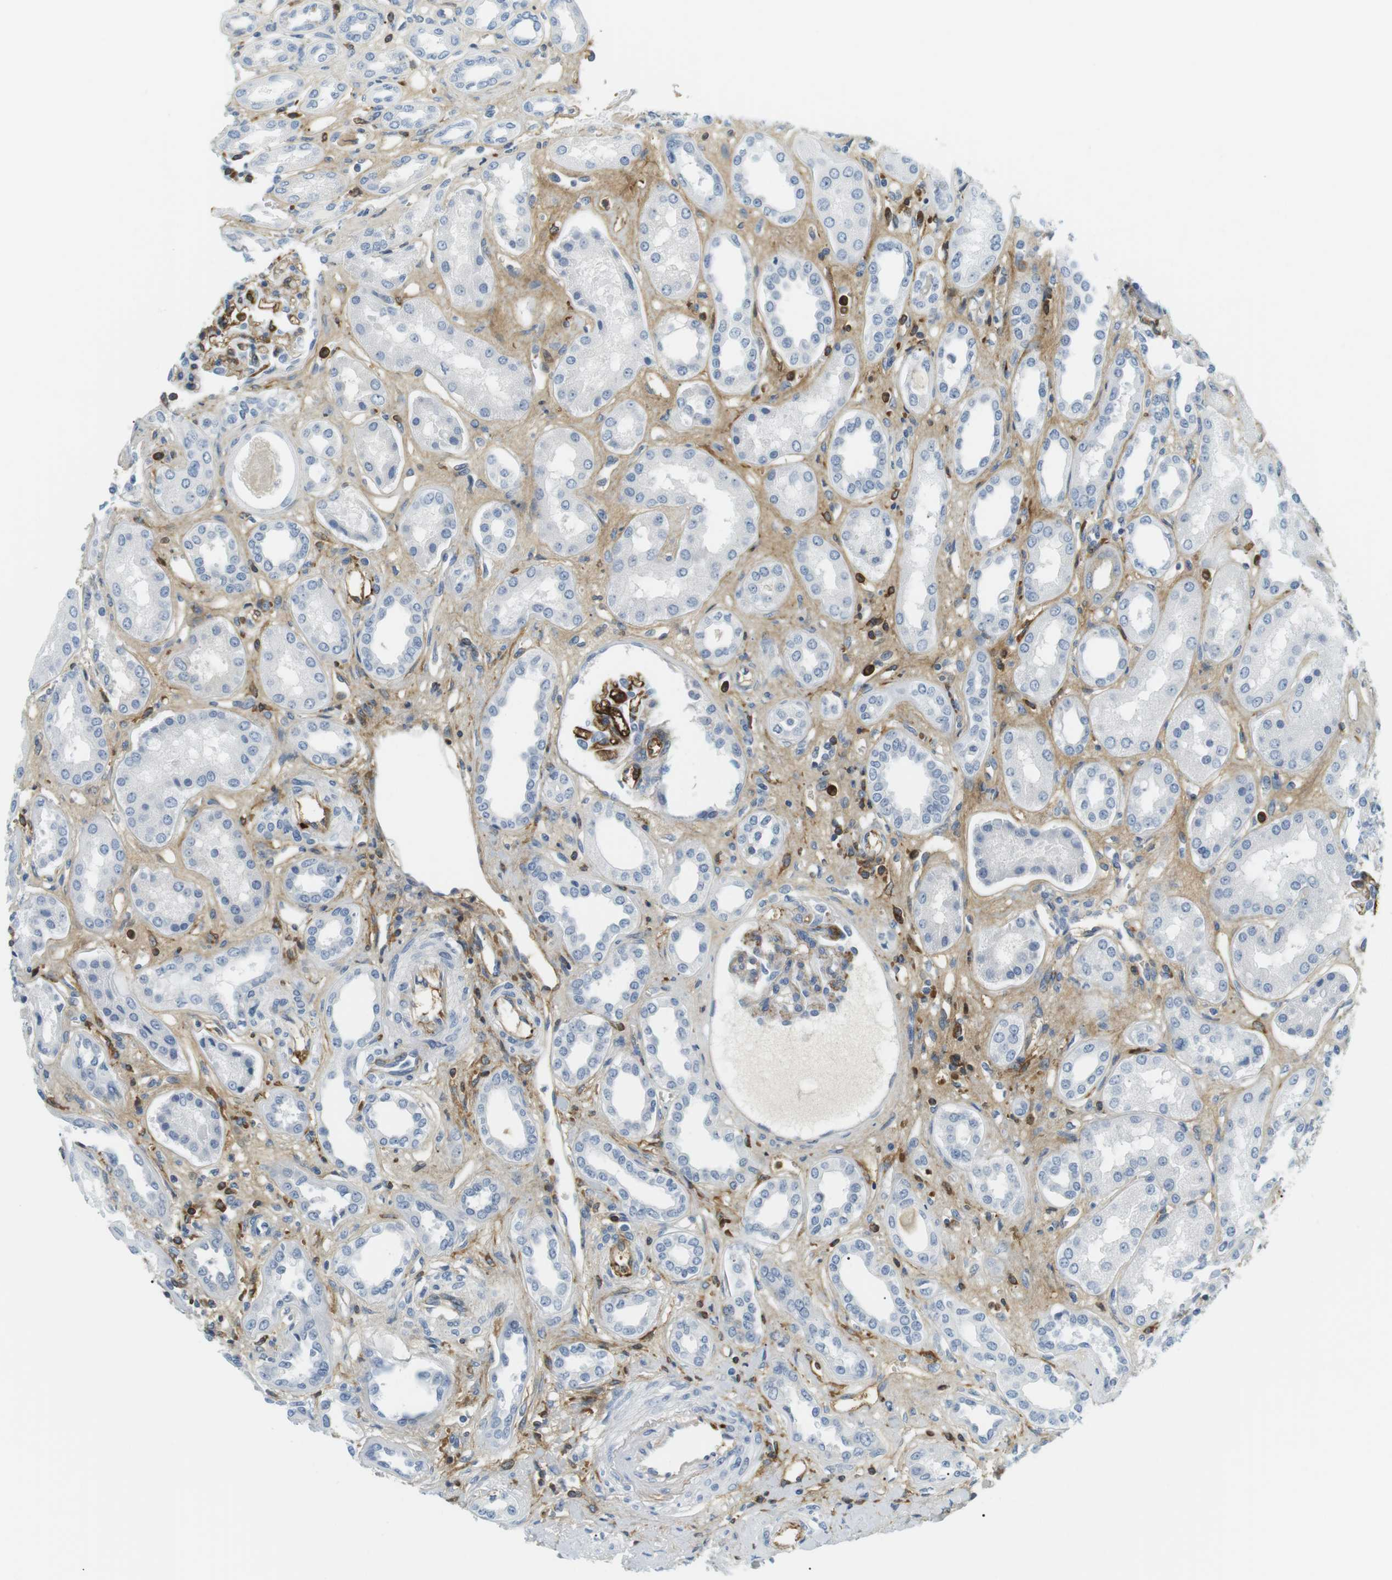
{"staining": {"intensity": "negative", "quantity": "none", "location": "none"}, "tissue": "kidney", "cell_type": "Cells in glomeruli", "image_type": "normal", "snomed": [{"axis": "morphology", "description": "Normal tissue, NOS"}, {"axis": "topography", "description": "Kidney"}], "caption": "Kidney was stained to show a protein in brown. There is no significant staining in cells in glomeruli. The staining is performed using DAB (3,3'-diaminobenzidine) brown chromogen with nuclei counter-stained in using hematoxylin.", "gene": "APOB", "patient": {"sex": "male", "age": 59}}